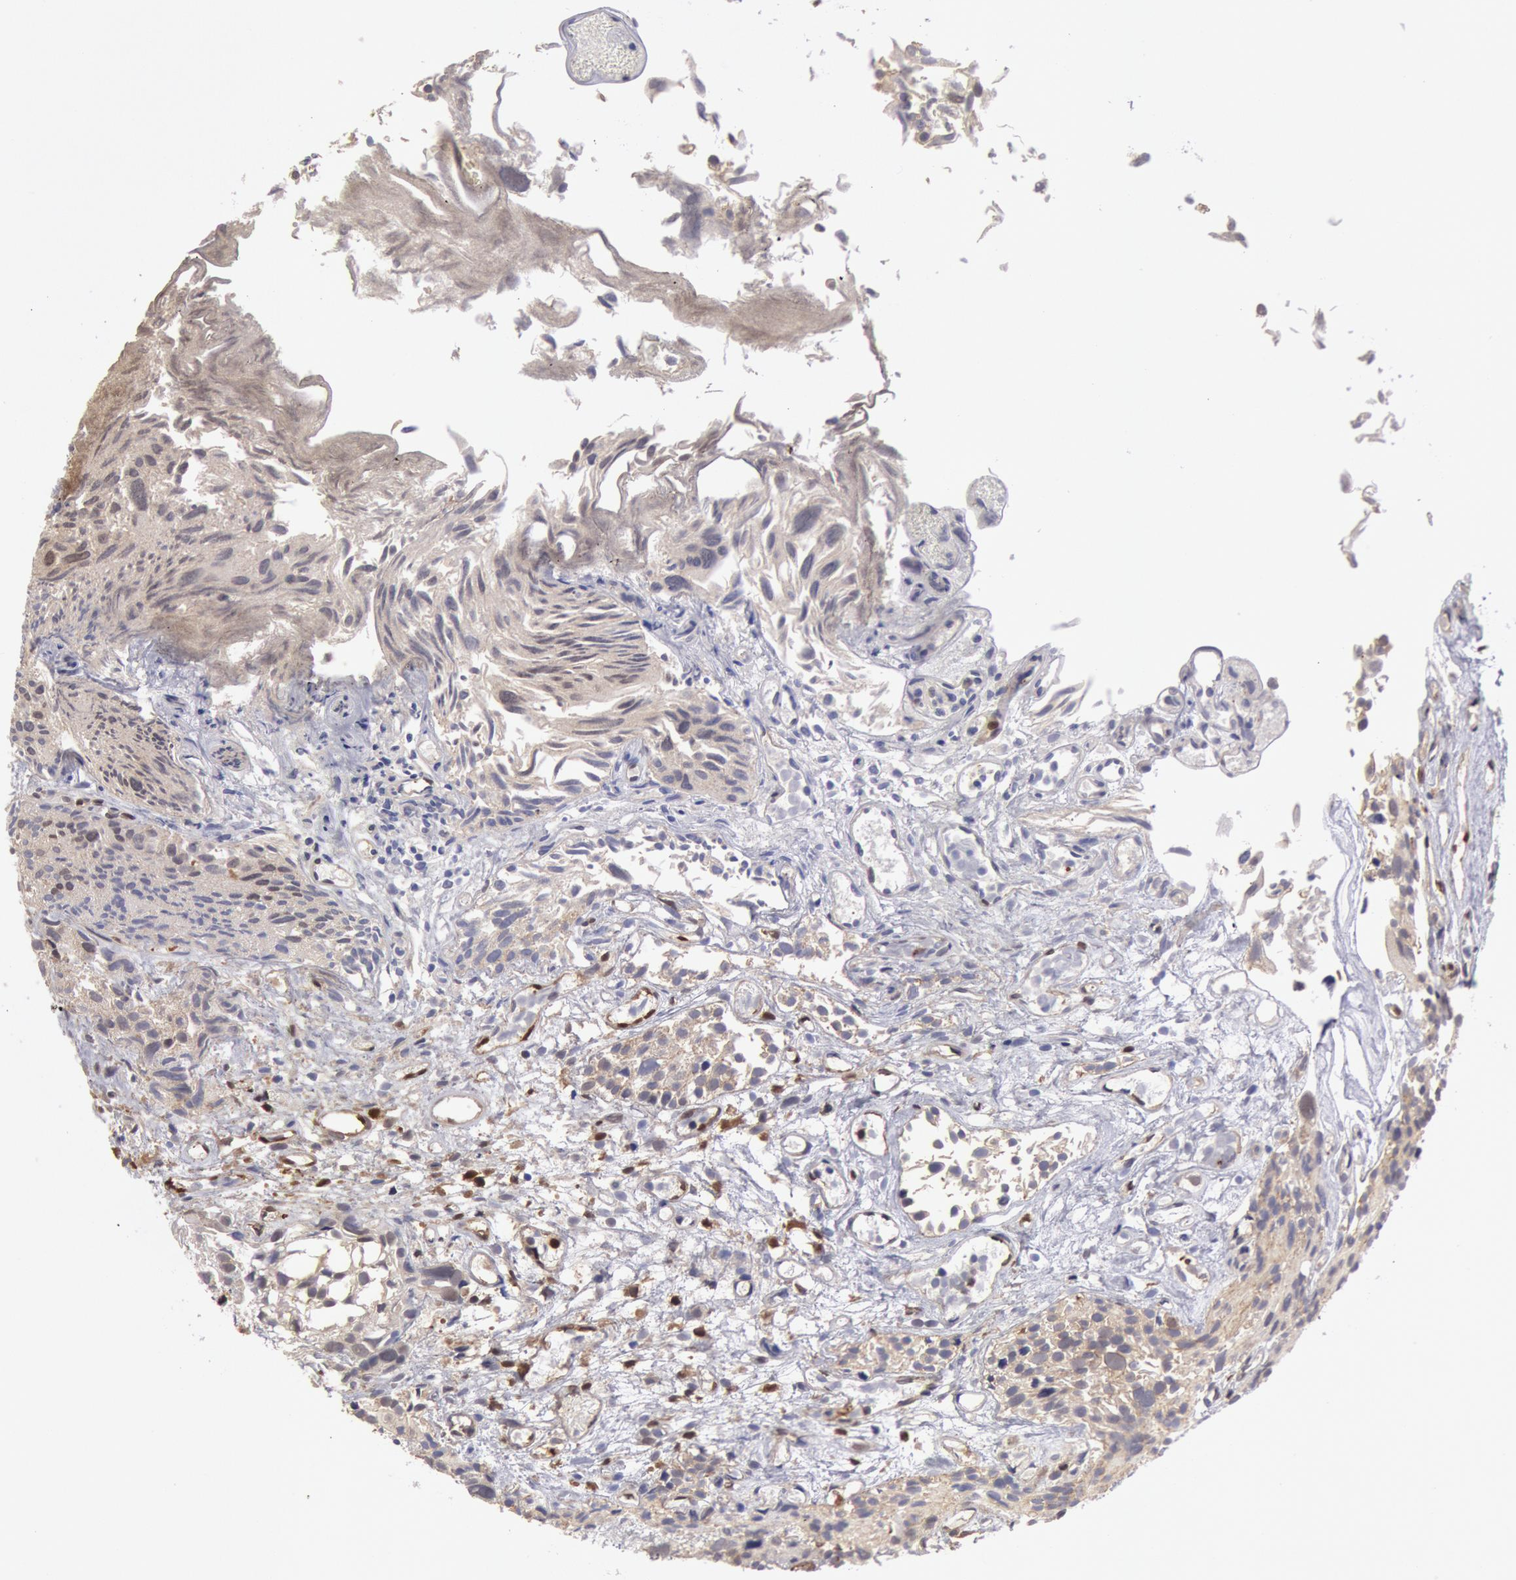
{"staining": {"intensity": "weak", "quantity": ">75%", "location": "cytoplasmic/membranous"}, "tissue": "urothelial cancer", "cell_type": "Tumor cells", "image_type": "cancer", "snomed": [{"axis": "morphology", "description": "Urothelial carcinoma, High grade"}, {"axis": "topography", "description": "Urinary bladder"}], "caption": "IHC (DAB (3,3'-diaminobenzidine)) staining of human urothelial carcinoma (high-grade) displays weak cytoplasmic/membranous protein staining in about >75% of tumor cells. (Stains: DAB (3,3'-diaminobenzidine) in brown, nuclei in blue, Microscopy: brightfield microscopy at high magnification).", "gene": "CCDC50", "patient": {"sex": "female", "age": 78}}